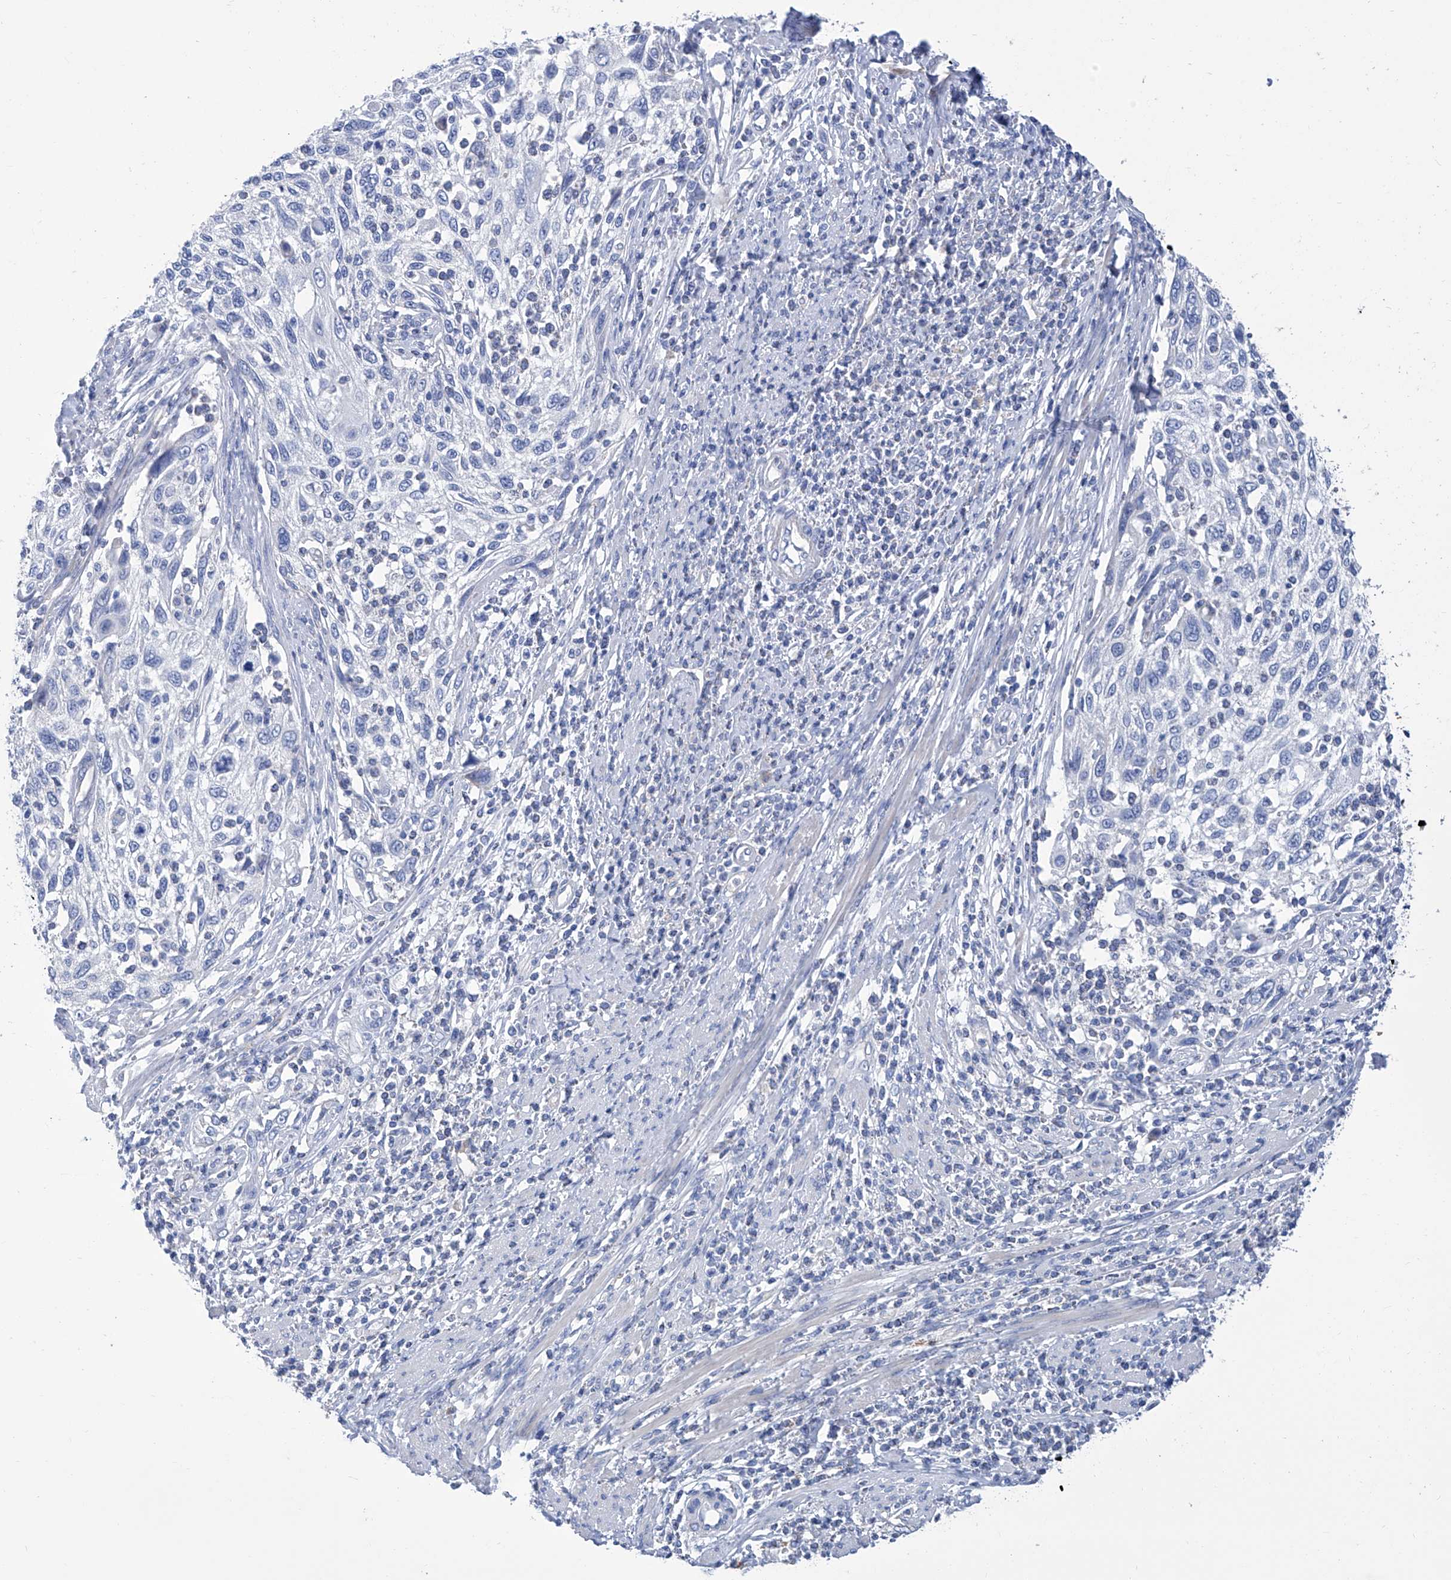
{"staining": {"intensity": "negative", "quantity": "none", "location": "none"}, "tissue": "cervical cancer", "cell_type": "Tumor cells", "image_type": "cancer", "snomed": [{"axis": "morphology", "description": "Squamous cell carcinoma, NOS"}, {"axis": "topography", "description": "Cervix"}], "caption": "DAB (3,3'-diaminobenzidine) immunohistochemical staining of cervical squamous cell carcinoma demonstrates no significant staining in tumor cells. Nuclei are stained in blue.", "gene": "SMS", "patient": {"sex": "female", "age": 70}}